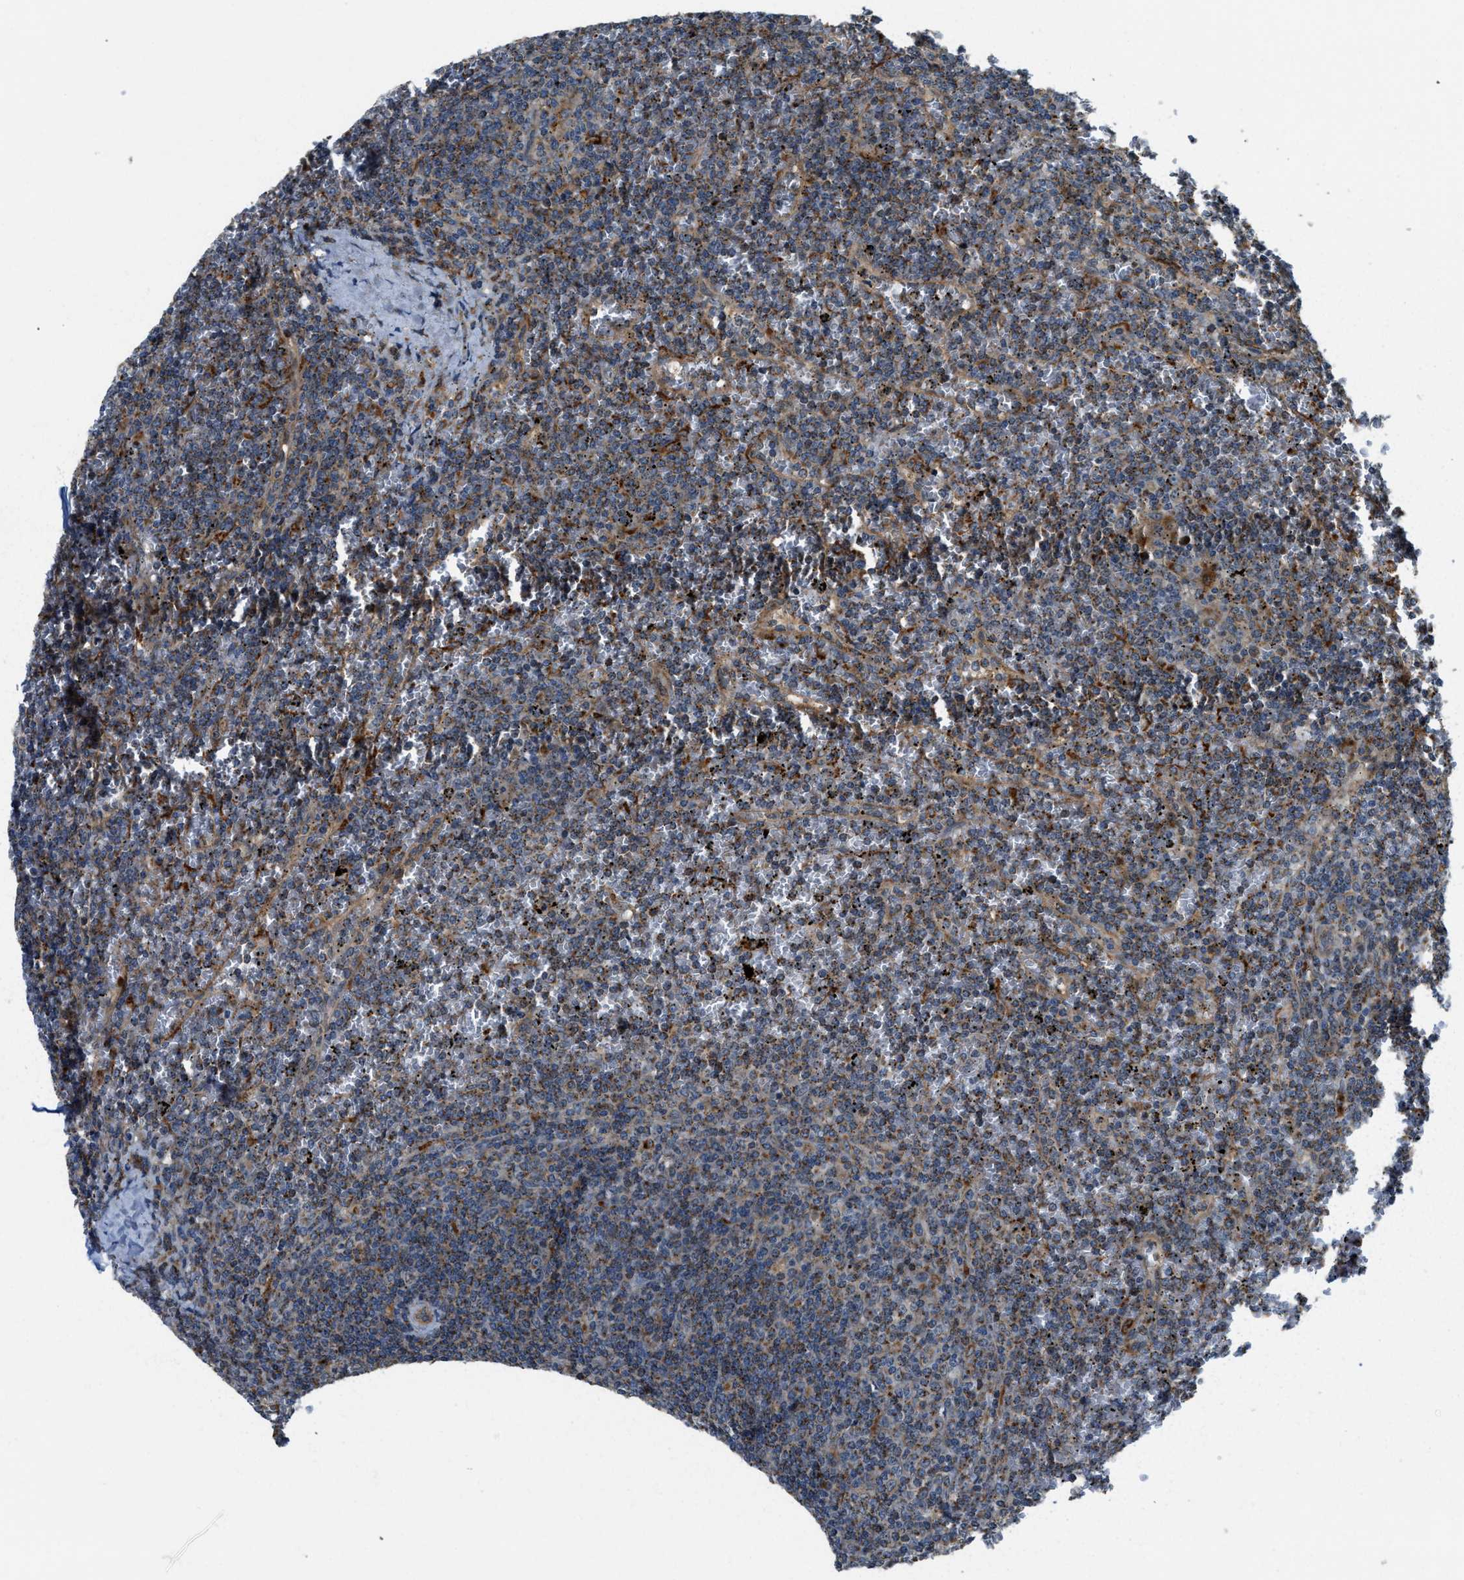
{"staining": {"intensity": "moderate", "quantity": "<25%", "location": "cytoplasmic/membranous"}, "tissue": "lymphoma", "cell_type": "Tumor cells", "image_type": "cancer", "snomed": [{"axis": "morphology", "description": "Malignant lymphoma, non-Hodgkin's type, Low grade"}, {"axis": "topography", "description": "Spleen"}], "caption": "An immunohistochemistry histopathology image of tumor tissue is shown. Protein staining in brown labels moderate cytoplasmic/membranous positivity in lymphoma within tumor cells.", "gene": "STARD3NL", "patient": {"sex": "female", "age": 19}}